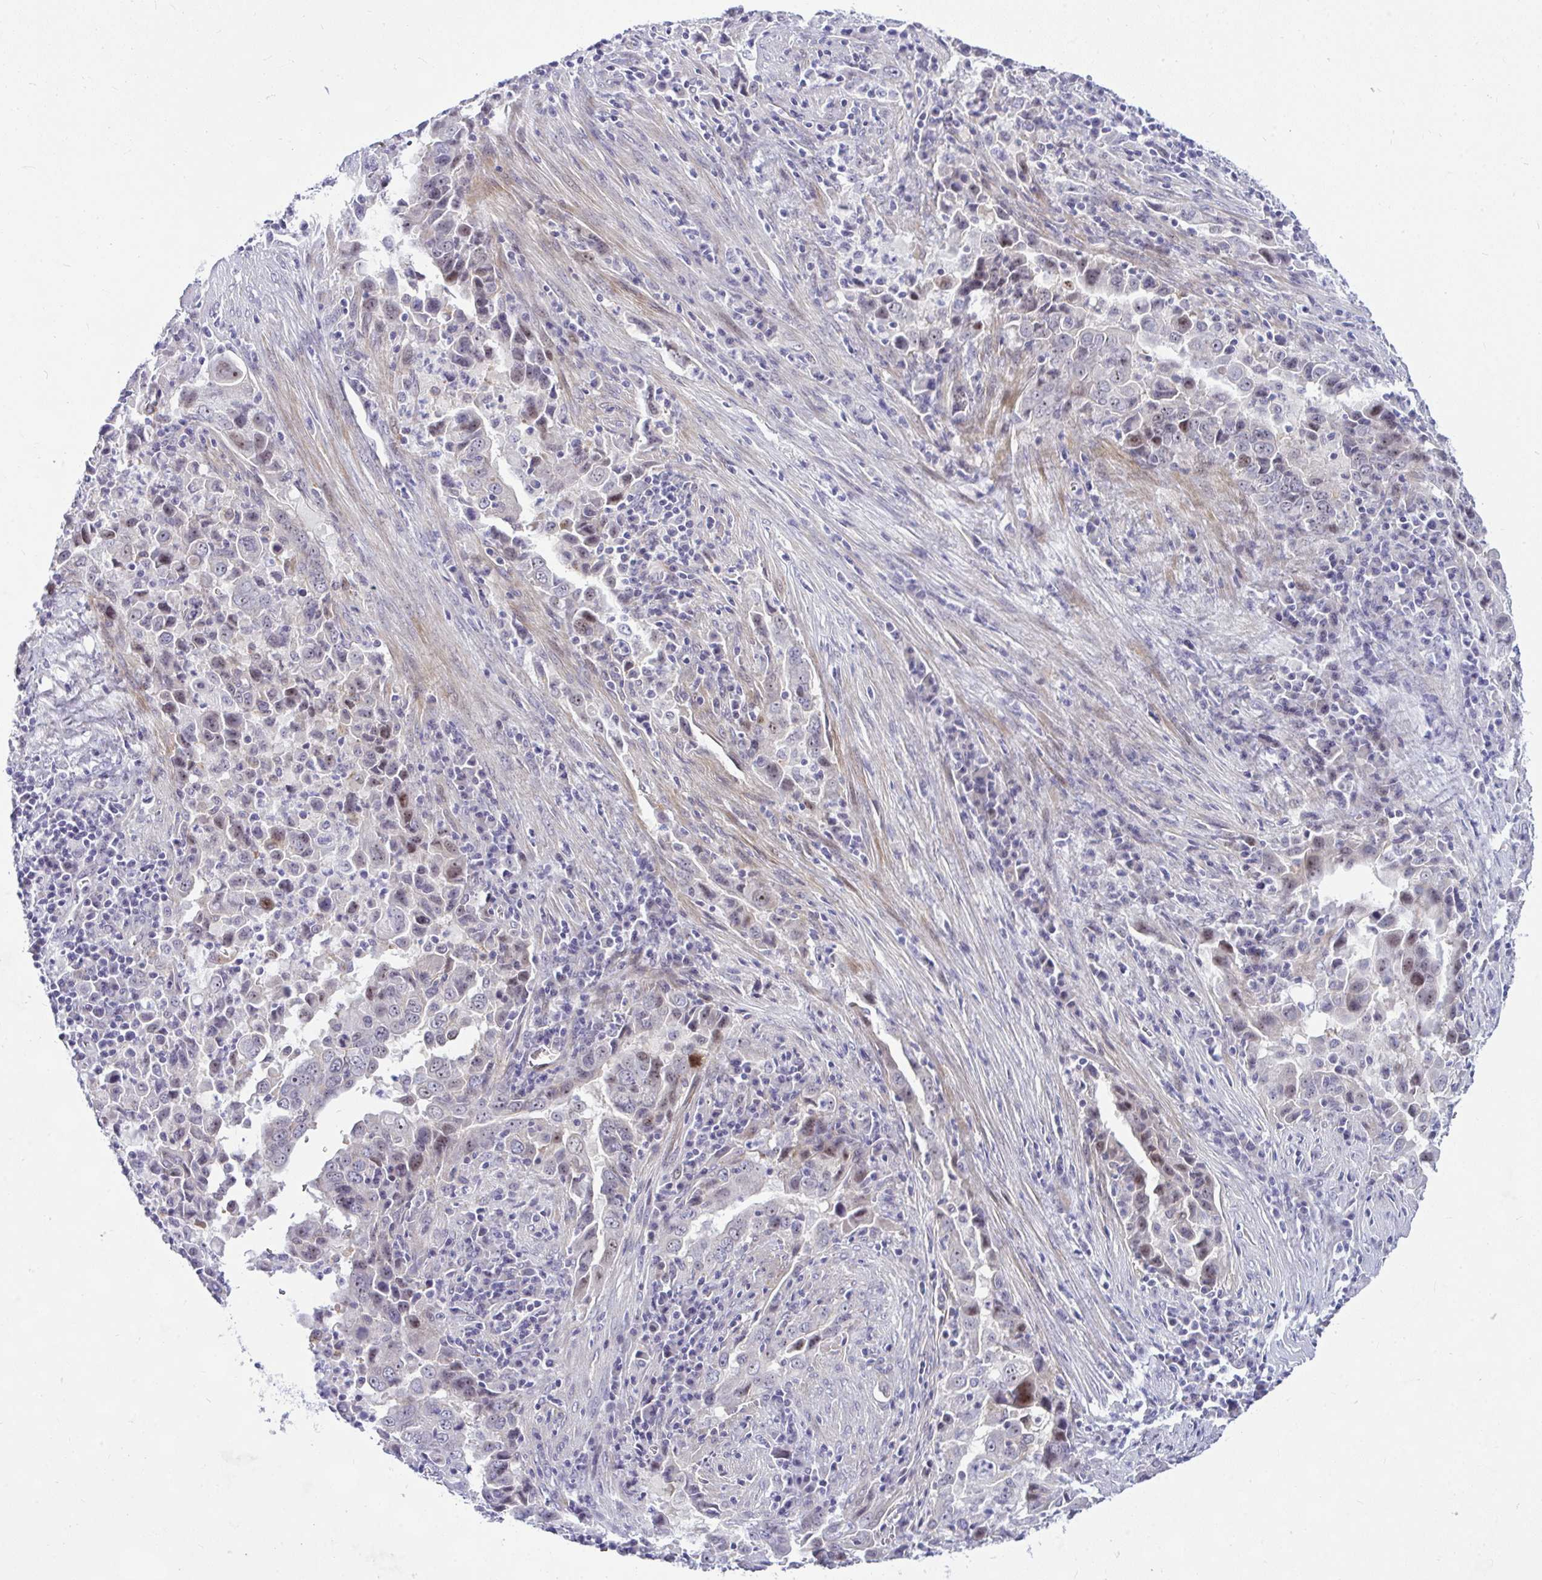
{"staining": {"intensity": "weak", "quantity": "<25%", "location": "nuclear"}, "tissue": "lung cancer", "cell_type": "Tumor cells", "image_type": "cancer", "snomed": [{"axis": "morphology", "description": "Adenocarcinoma, NOS"}, {"axis": "topography", "description": "Lung"}], "caption": "Lung cancer was stained to show a protein in brown. There is no significant staining in tumor cells. The staining is performed using DAB brown chromogen with nuclei counter-stained in using hematoxylin.", "gene": "NFXL1", "patient": {"sex": "male", "age": 67}}